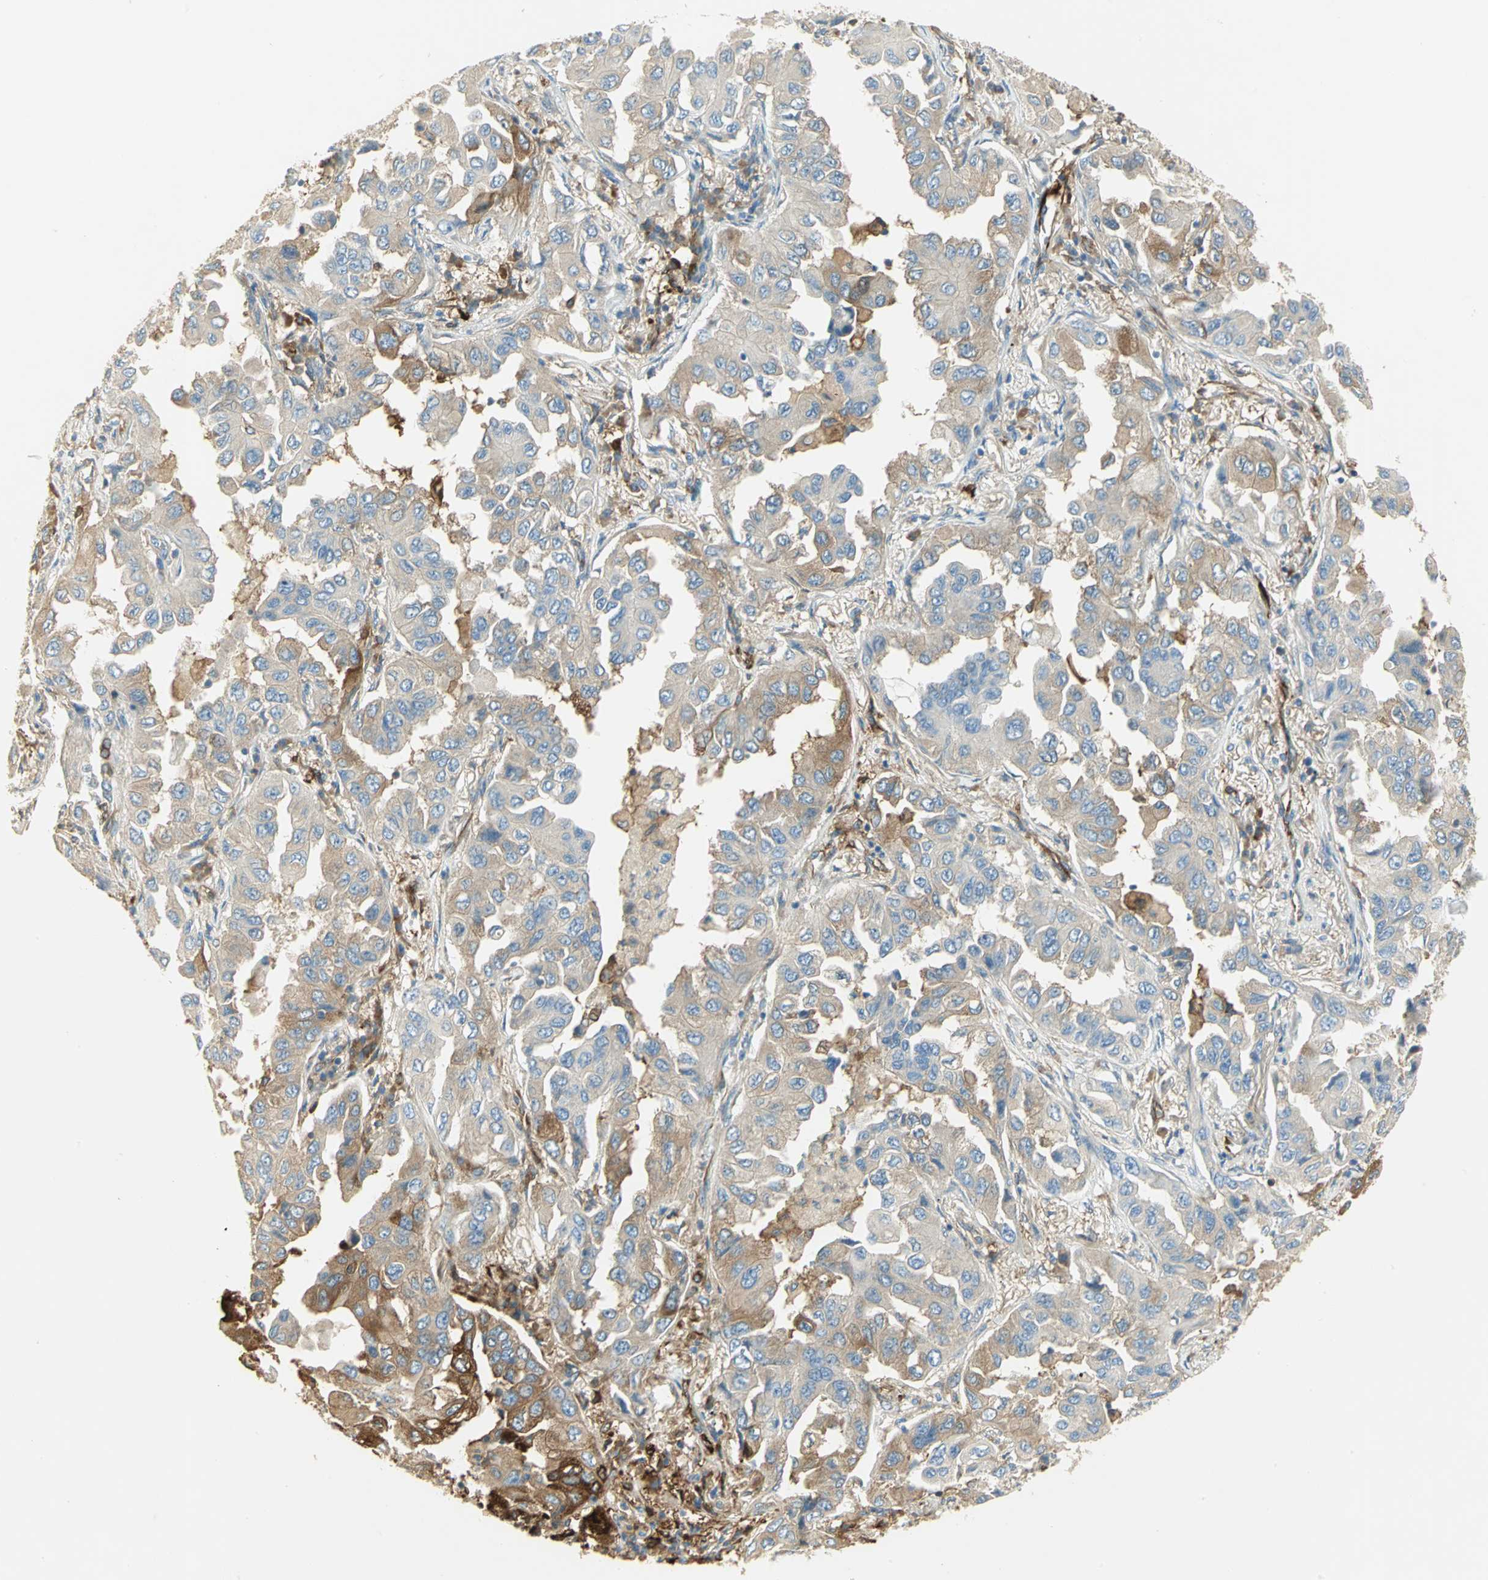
{"staining": {"intensity": "strong", "quantity": ">75%", "location": "cytoplasmic/membranous"}, "tissue": "lung cancer", "cell_type": "Tumor cells", "image_type": "cancer", "snomed": [{"axis": "morphology", "description": "Adenocarcinoma, NOS"}, {"axis": "topography", "description": "Lung"}], "caption": "Brown immunohistochemical staining in adenocarcinoma (lung) reveals strong cytoplasmic/membranous positivity in approximately >75% of tumor cells. (IHC, brightfield microscopy, high magnification).", "gene": "WARS1", "patient": {"sex": "female", "age": 65}}